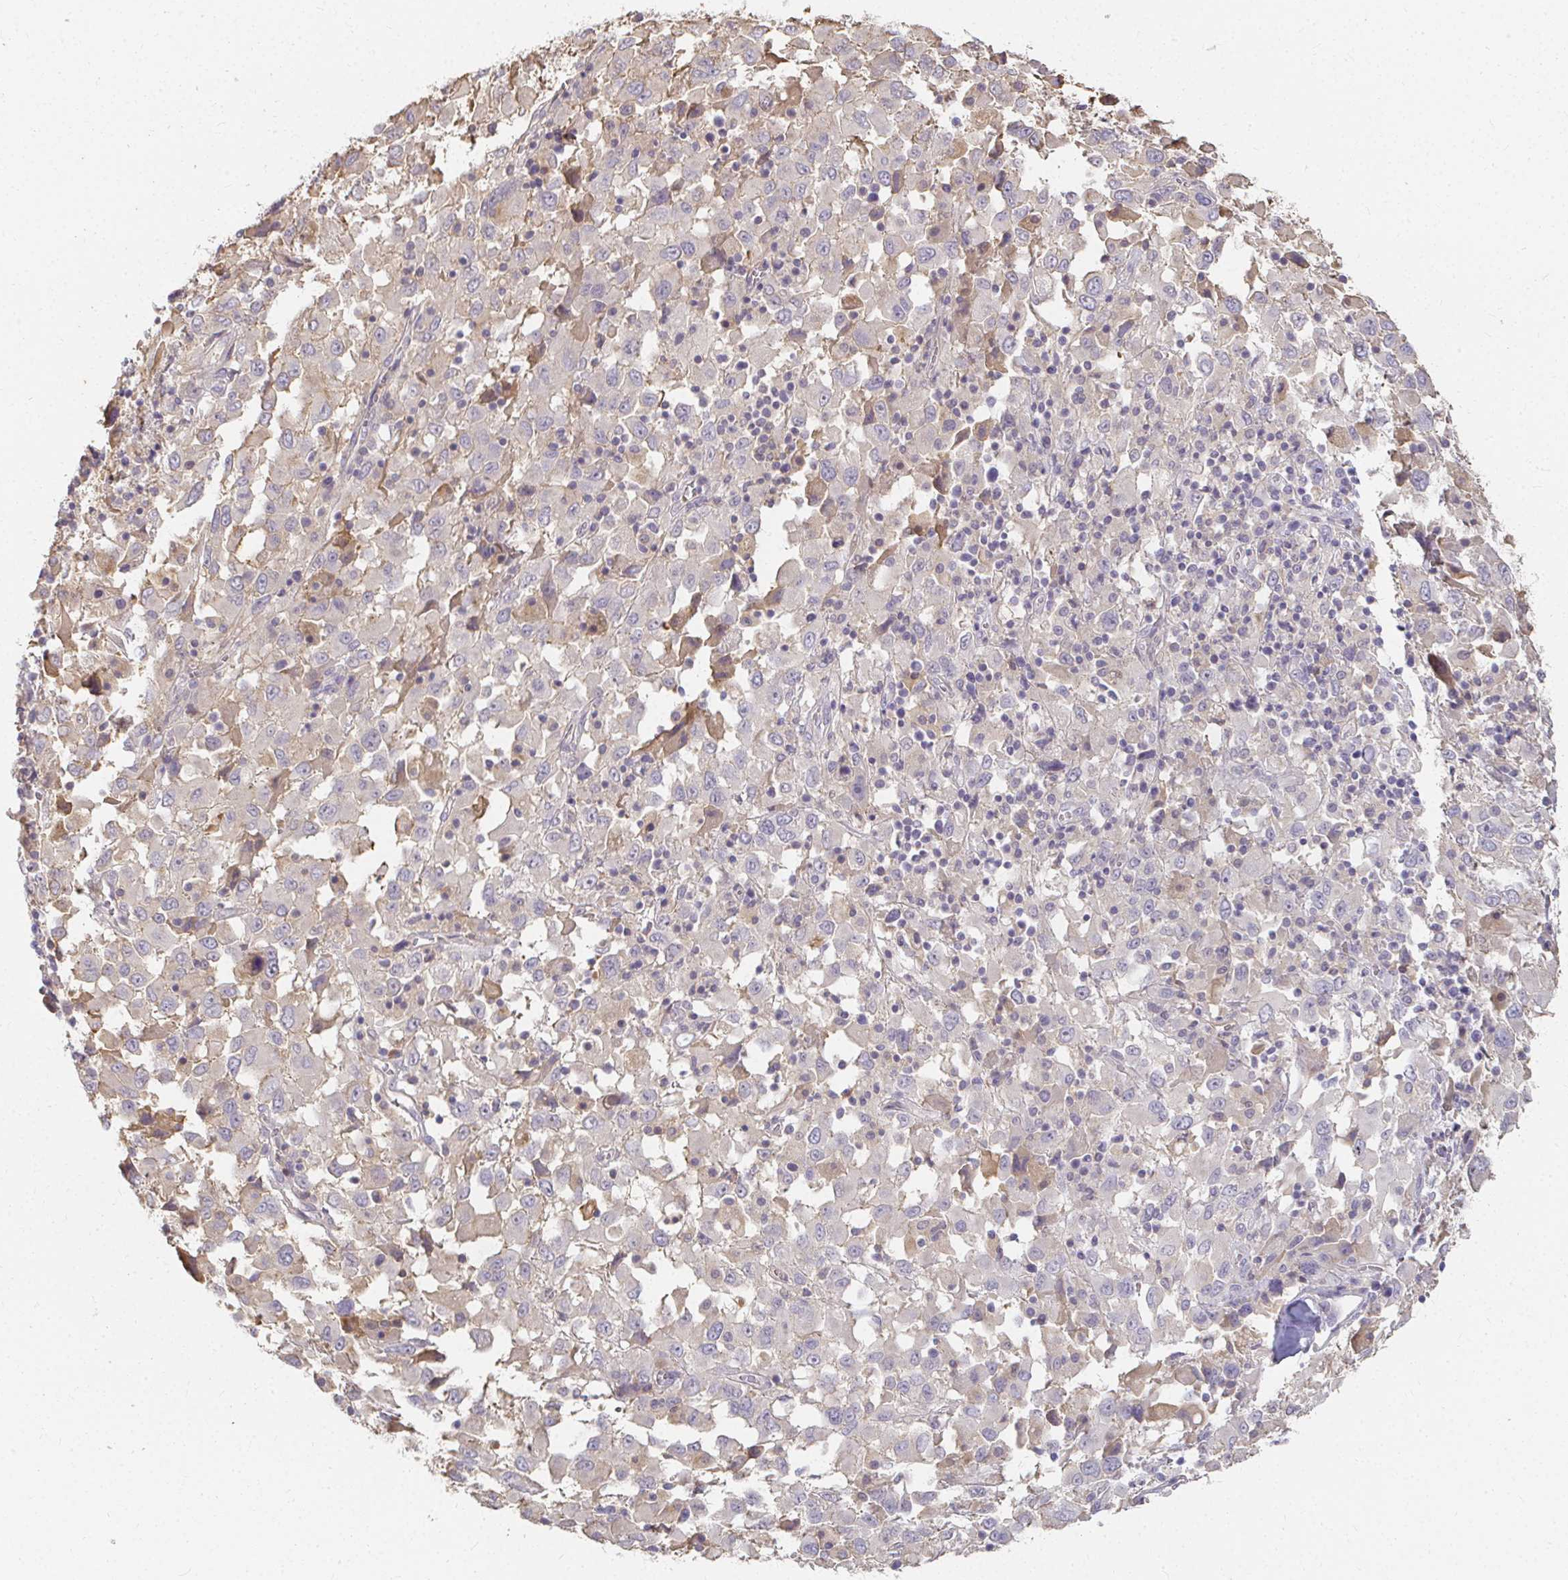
{"staining": {"intensity": "negative", "quantity": "none", "location": "none"}, "tissue": "melanoma", "cell_type": "Tumor cells", "image_type": "cancer", "snomed": [{"axis": "morphology", "description": "Malignant melanoma, Metastatic site"}, {"axis": "topography", "description": "Soft tissue"}], "caption": "The photomicrograph reveals no significant staining in tumor cells of malignant melanoma (metastatic site). Brightfield microscopy of IHC stained with DAB (3,3'-diaminobenzidine) (brown) and hematoxylin (blue), captured at high magnification.", "gene": "LOXL4", "patient": {"sex": "male", "age": 50}}